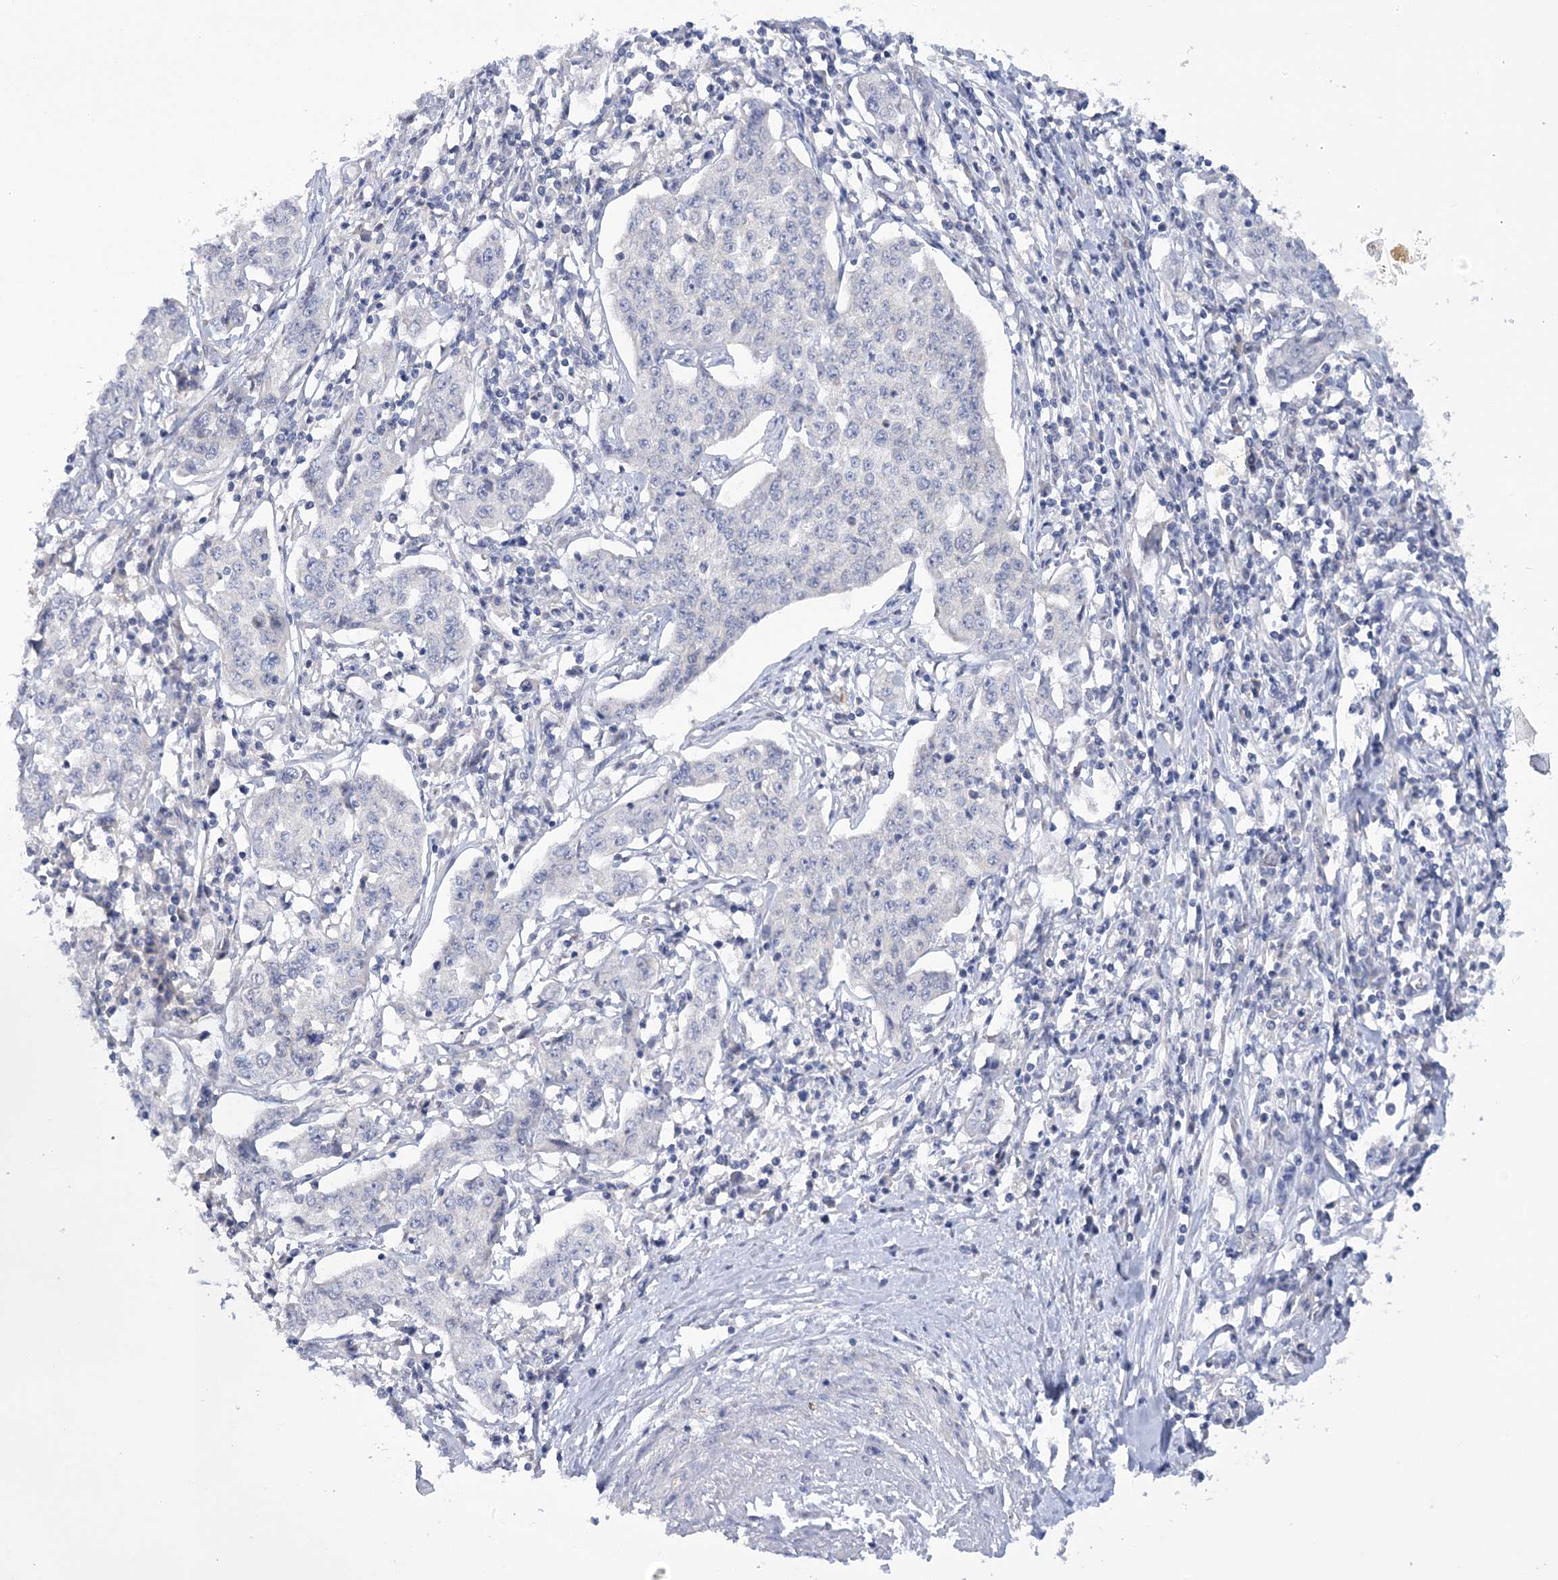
{"staining": {"intensity": "negative", "quantity": "none", "location": "none"}, "tissue": "cervical cancer", "cell_type": "Tumor cells", "image_type": "cancer", "snomed": [{"axis": "morphology", "description": "Squamous cell carcinoma, NOS"}, {"axis": "topography", "description": "Cervix"}], "caption": "Tumor cells show no significant positivity in cervical cancer.", "gene": "DCUN1D1", "patient": {"sex": "female", "age": 35}}